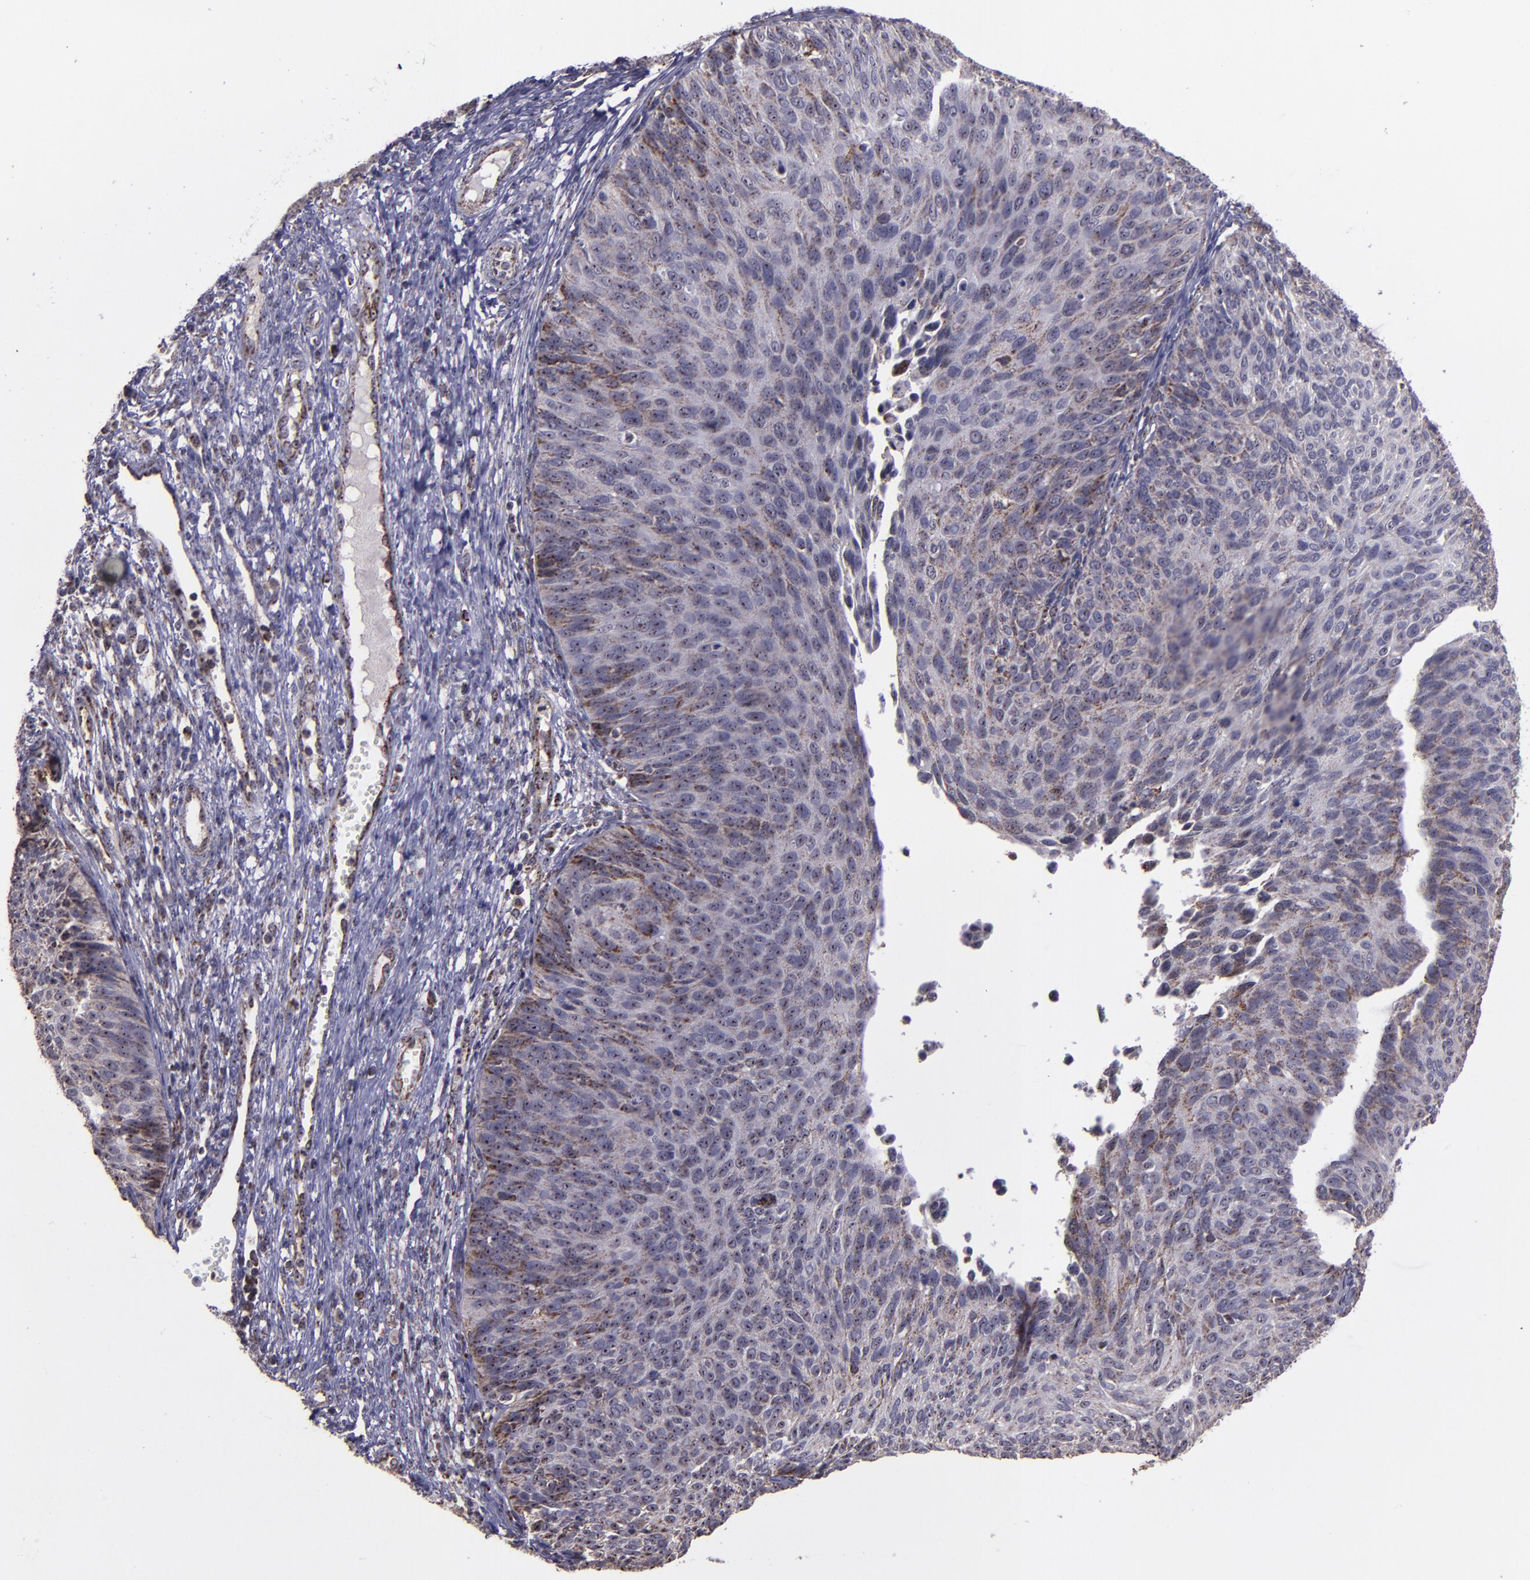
{"staining": {"intensity": "moderate", "quantity": ">75%", "location": "cytoplasmic/membranous,nuclear"}, "tissue": "cervical cancer", "cell_type": "Tumor cells", "image_type": "cancer", "snomed": [{"axis": "morphology", "description": "Squamous cell carcinoma, NOS"}, {"axis": "topography", "description": "Cervix"}], "caption": "Immunohistochemical staining of cervical cancer displays moderate cytoplasmic/membranous and nuclear protein expression in approximately >75% of tumor cells.", "gene": "LONP1", "patient": {"sex": "female", "age": 36}}